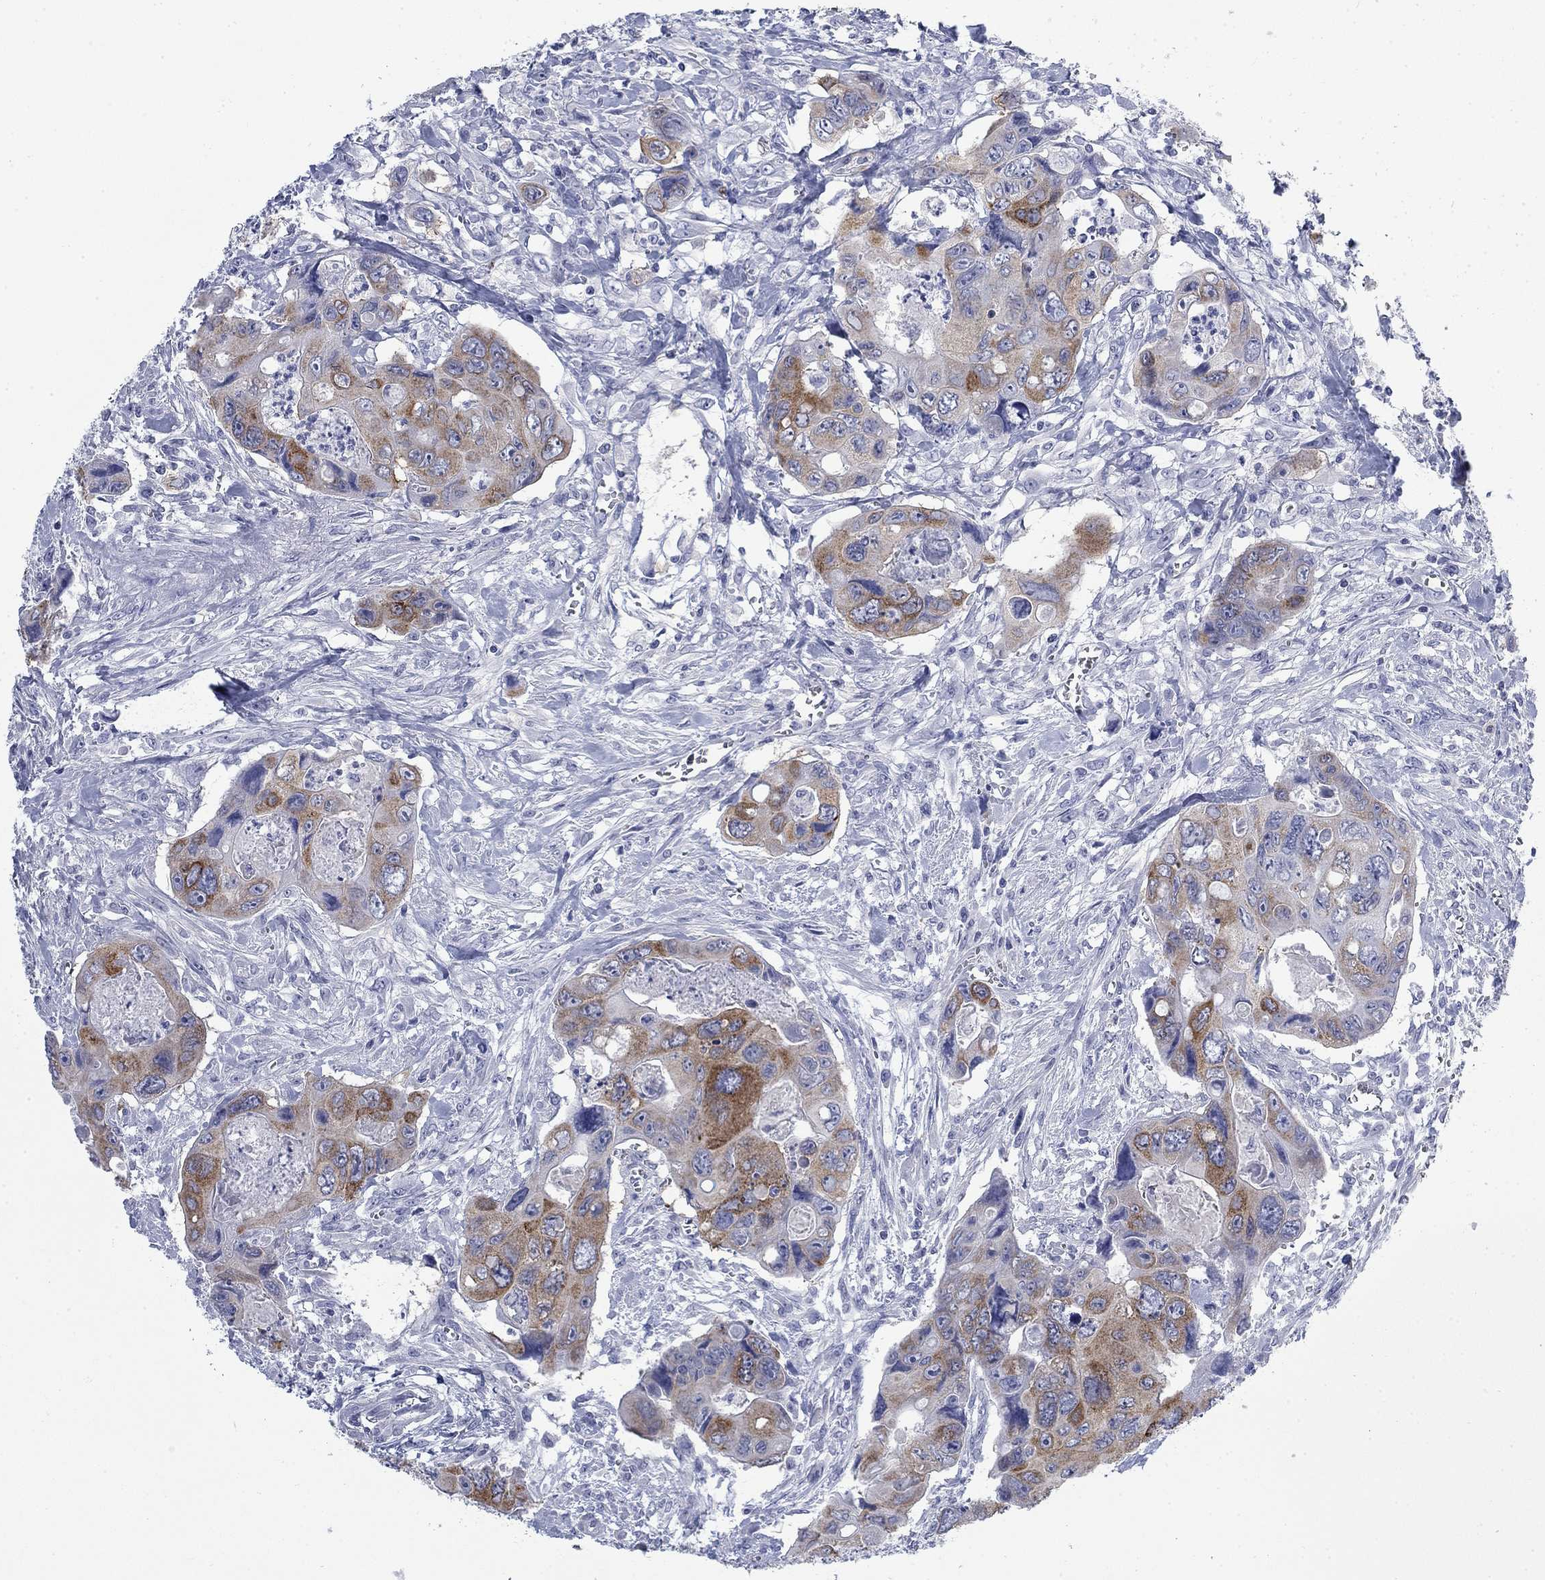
{"staining": {"intensity": "moderate", "quantity": "25%-75%", "location": "cytoplasmic/membranous"}, "tissue": "colorectal cancer", "cell_type": "Tumor cells", "image_type": "cancer", "snomed": [{"axis": "morphology", "description": "Adenocarcinoma, NOS"}, {"axis": "topography", "description": "Rectum"}], "caption": "Protein analysis of colorectal cancer (adenocarcinoma) tissue shows moderate cytoplasmic/membranous staining in about 25%-75% of tumor cells.", "gene": "IGF2BP3", "patient": {"sex": "male", "age": 62}}